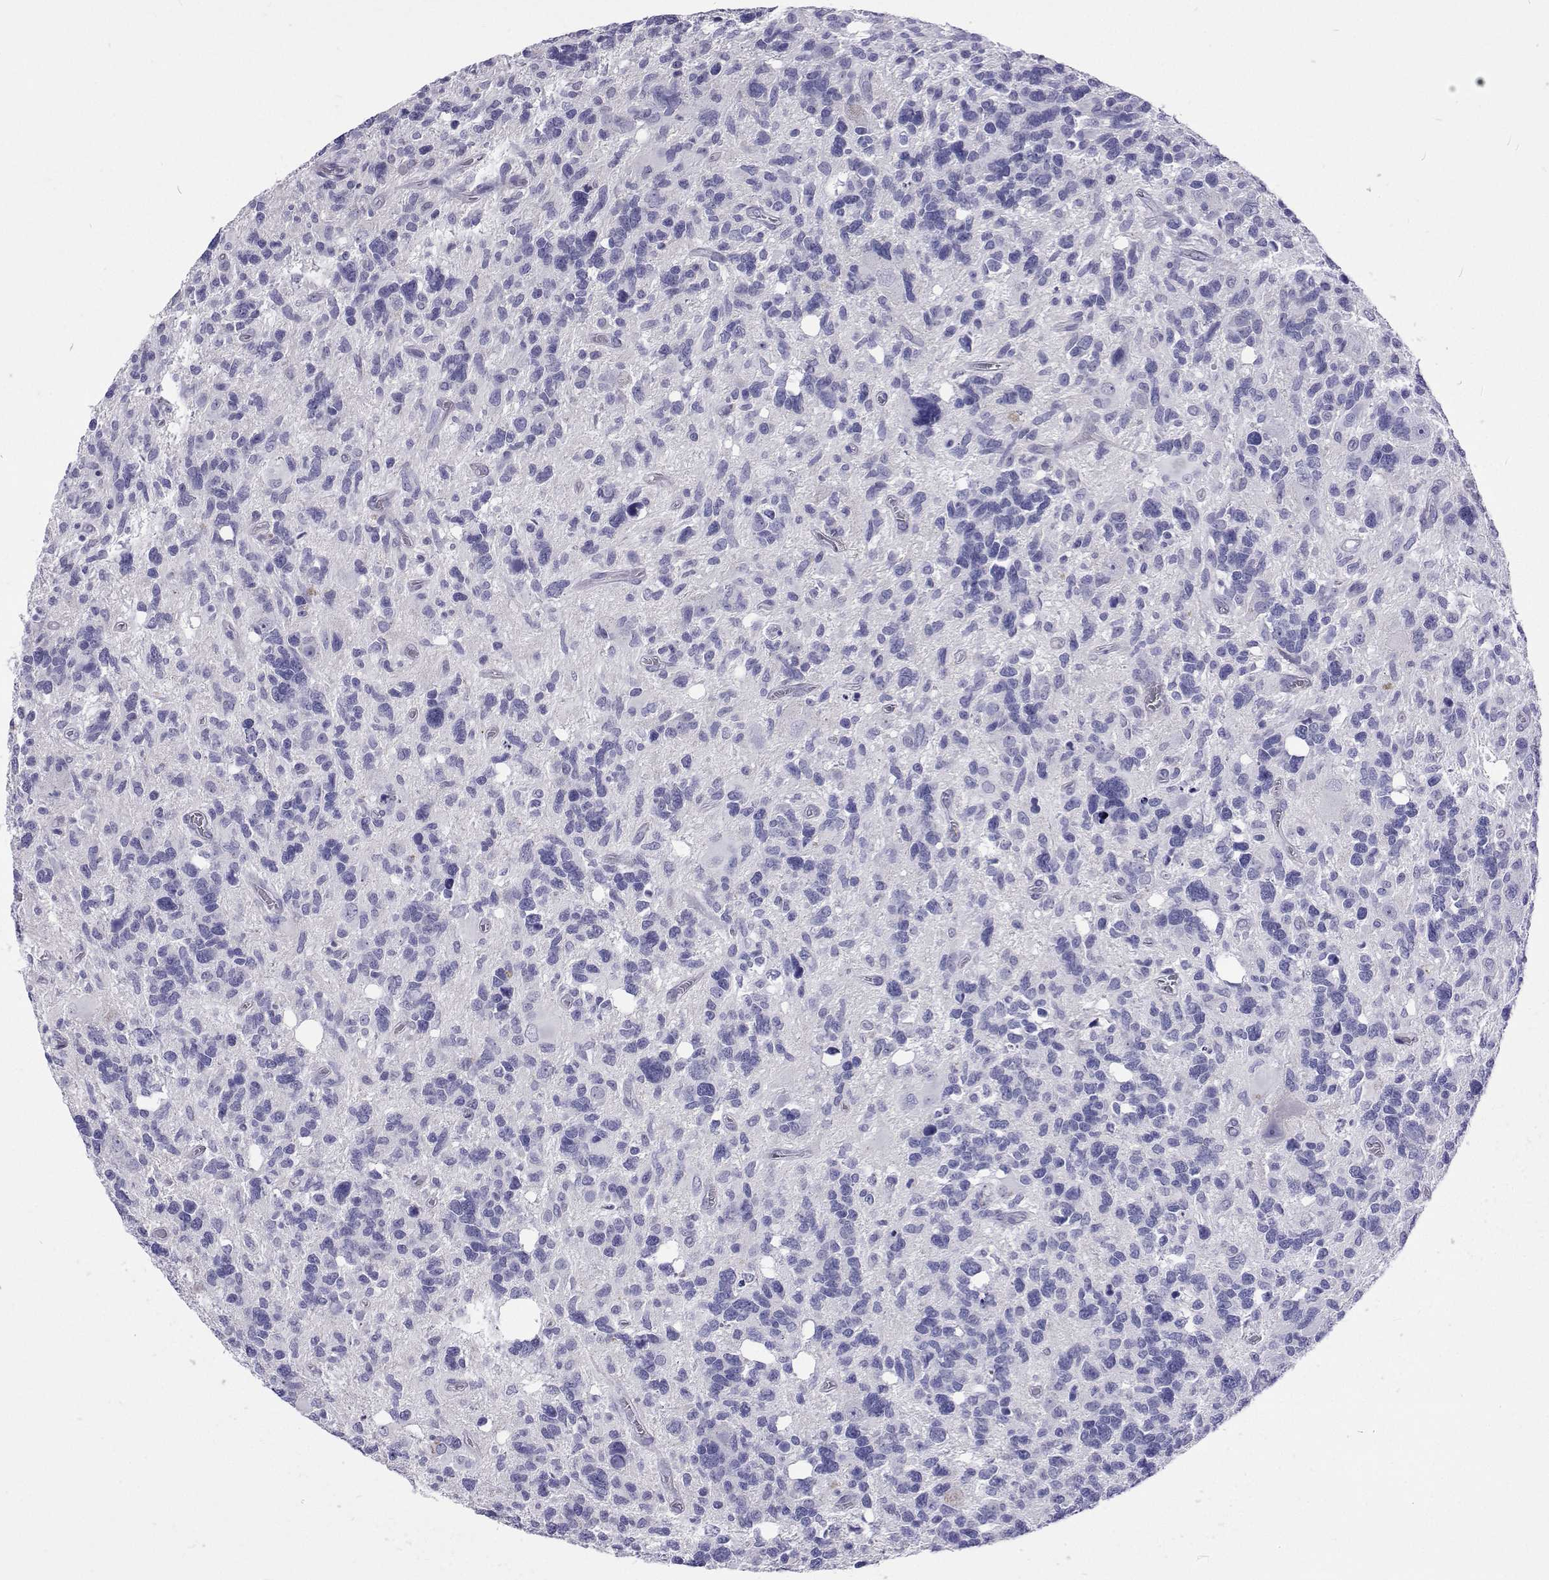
{"staining": {"intensity": "negative", "quantity": "none", "location": "none"}, "tissue": "glioma", "cell_type": "Tumor cells", "image_type": "cancer", "snomed": [{"axis": "morphology", "description": "Glioma, malignant, High grade"}, {"axis": "topography", "description": "Brain"}], "caption": "Protein analysis of glioma displays no significant staining in tumor cells. Brightfield microscopy of immunohistochemistry stained with DAB (brown) and hematoxylin (blue), captured at high magnification.", "gene": "UMODL1", "patient": {"sex": "male", "age": 49}}